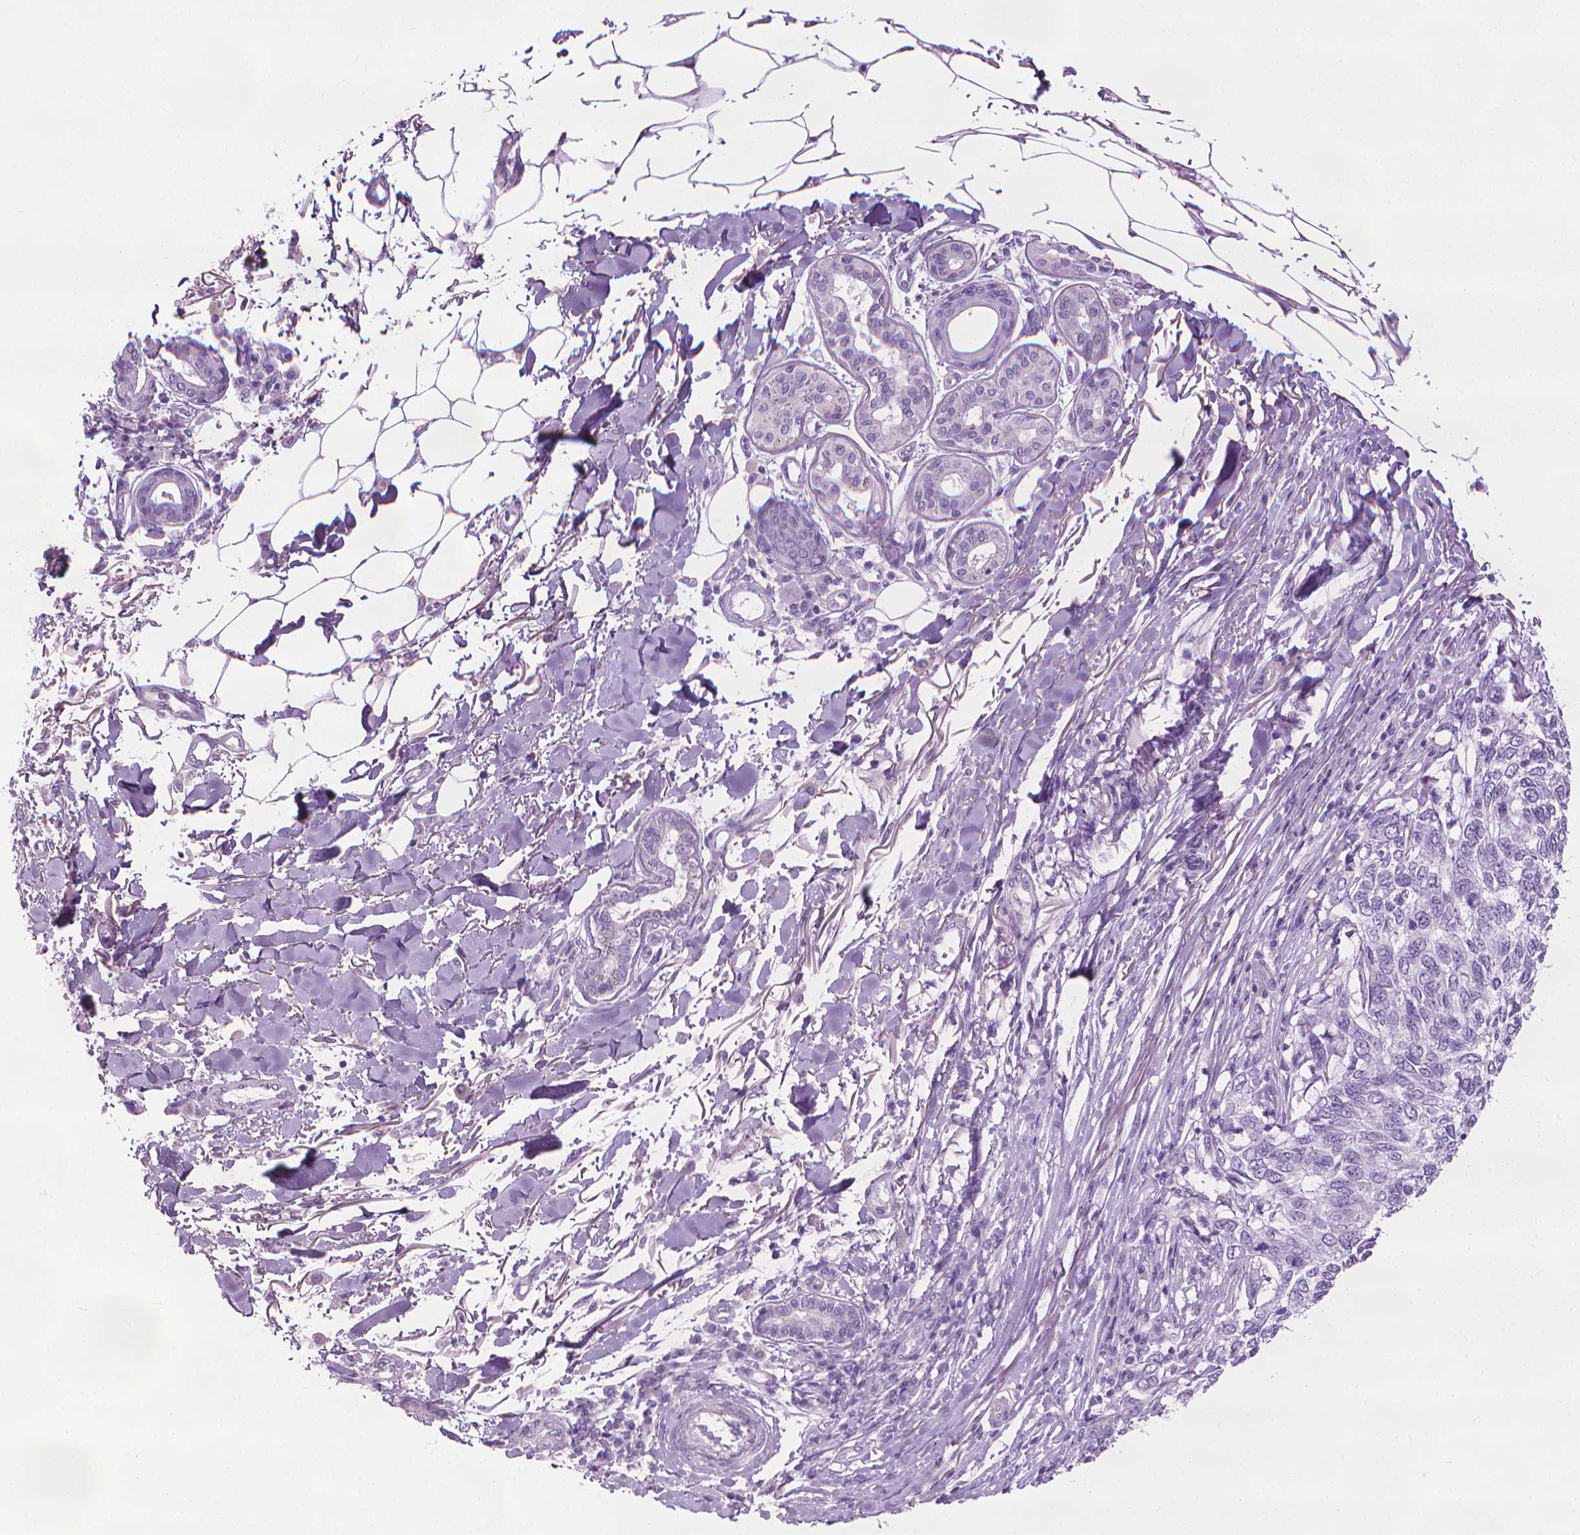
{"staining": {"intensity": "negative", "quantity": "none", "location": "none"}, "tissue": "skin cancer", "cell_type": "Tumor cells", "image_type": "cancer", "snomed": [{"axis": "morphology", "description": "Basal cell carcinoma"}, {"axis": "topography", "description": "Skin"}], "caption": "IHC photomicrograph of skin cancer stained for a protein (brown), which demonstrates no expression in tumor cells.", "gene": "DNAI7", "patient": {"sex": "female", "age": 65}}